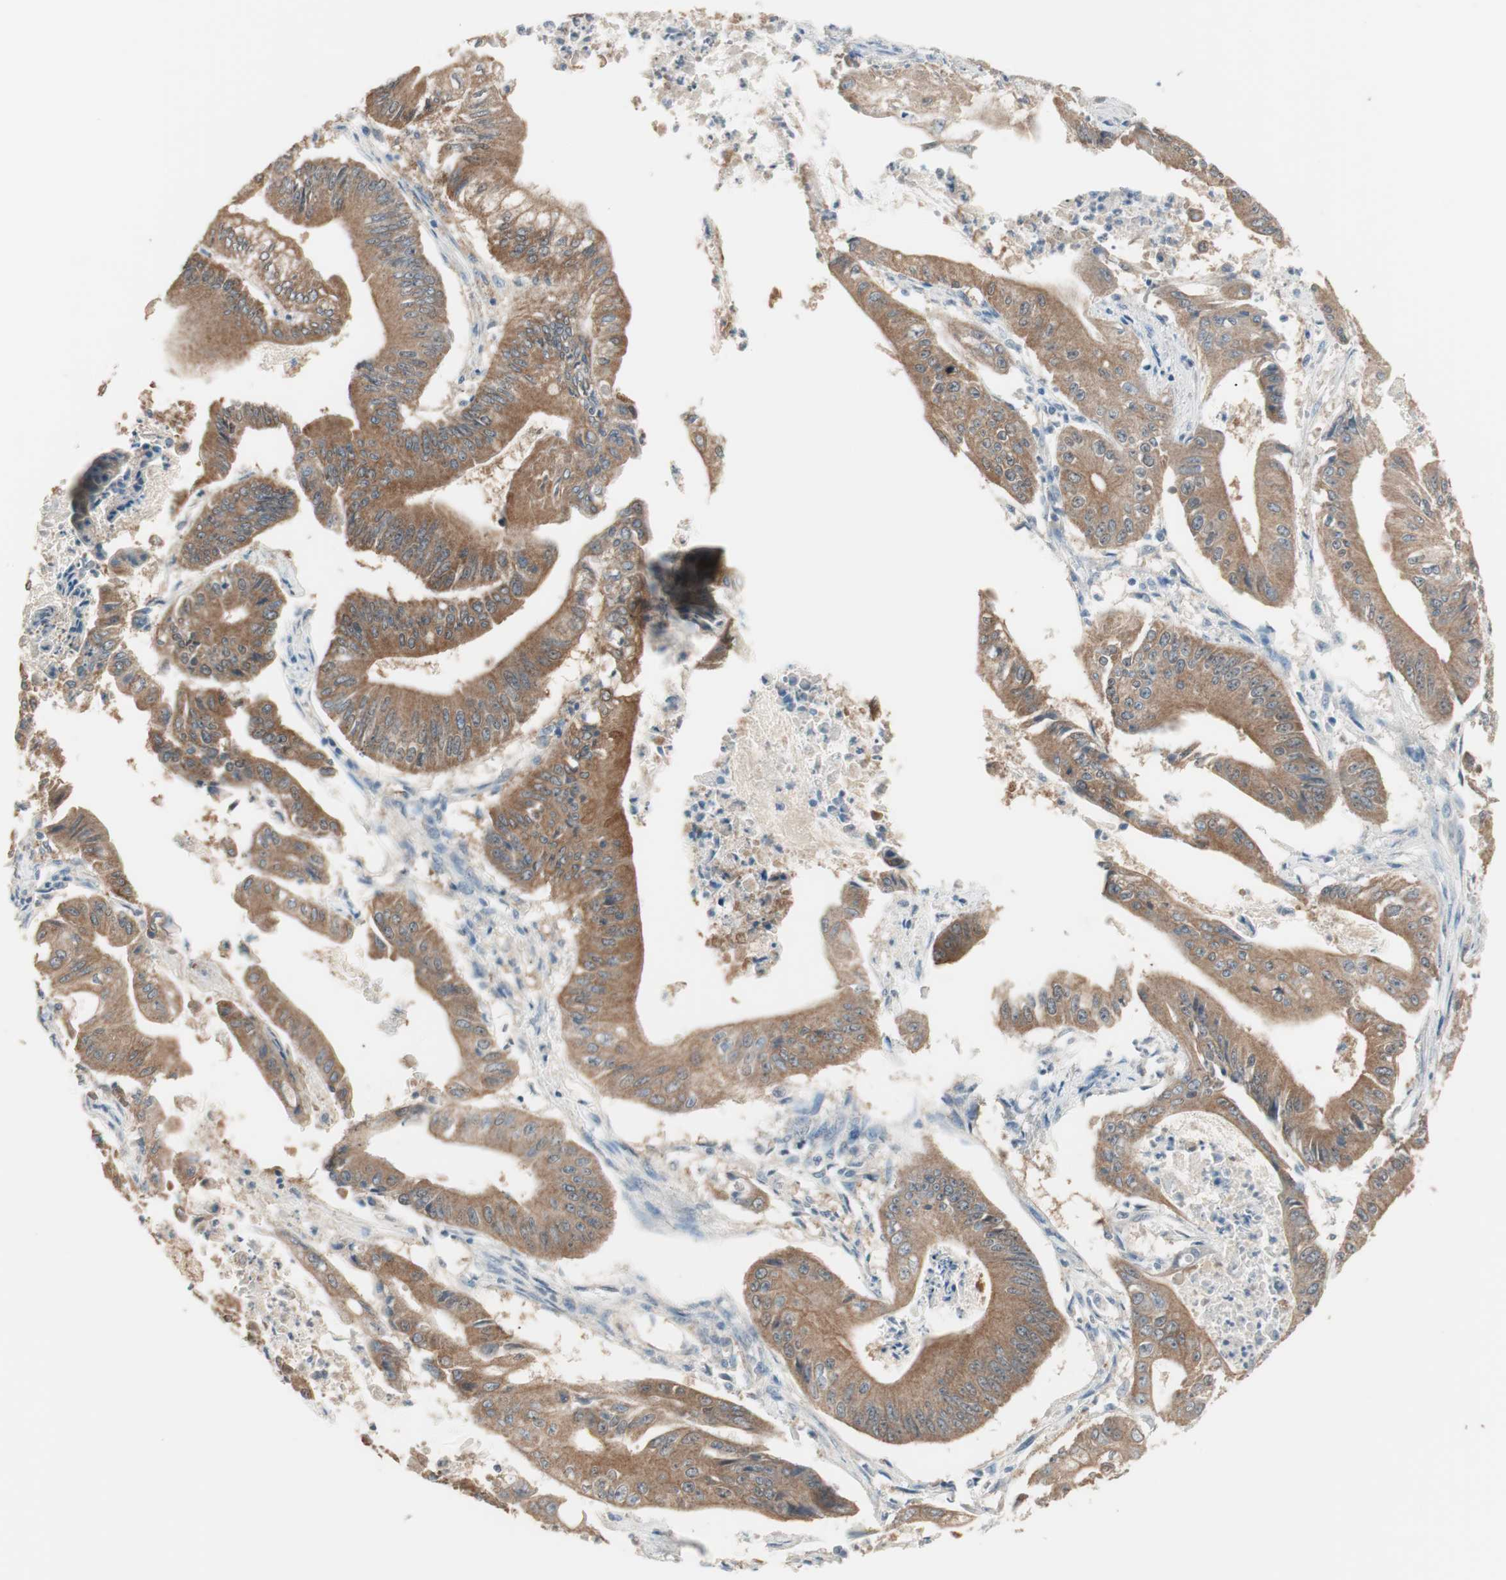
{"staining": {"intensity": "moderate", "quantity": ">75%", "location": "cytoplasmic/membranous"}, "tissue": "pancreatic cancer", "cell_type": "Tumor cells", "image_type": "cancer", "snomed": [{"axis": "morphology", "description": "Normal tissue, NOS"}, {"axis": "topography", "description": "Lymph node"}], "caption": "Pancreatic cancer was stained to show a protein in brown. There is medium levels of moderate cytoplasmic/membranous positivity in approximately >75% of tumor cells. (Brightfield microscopy of DAB IHC at high magnification).", "gene": "KHK", "patient": {"sex": "male", "age": 62}}